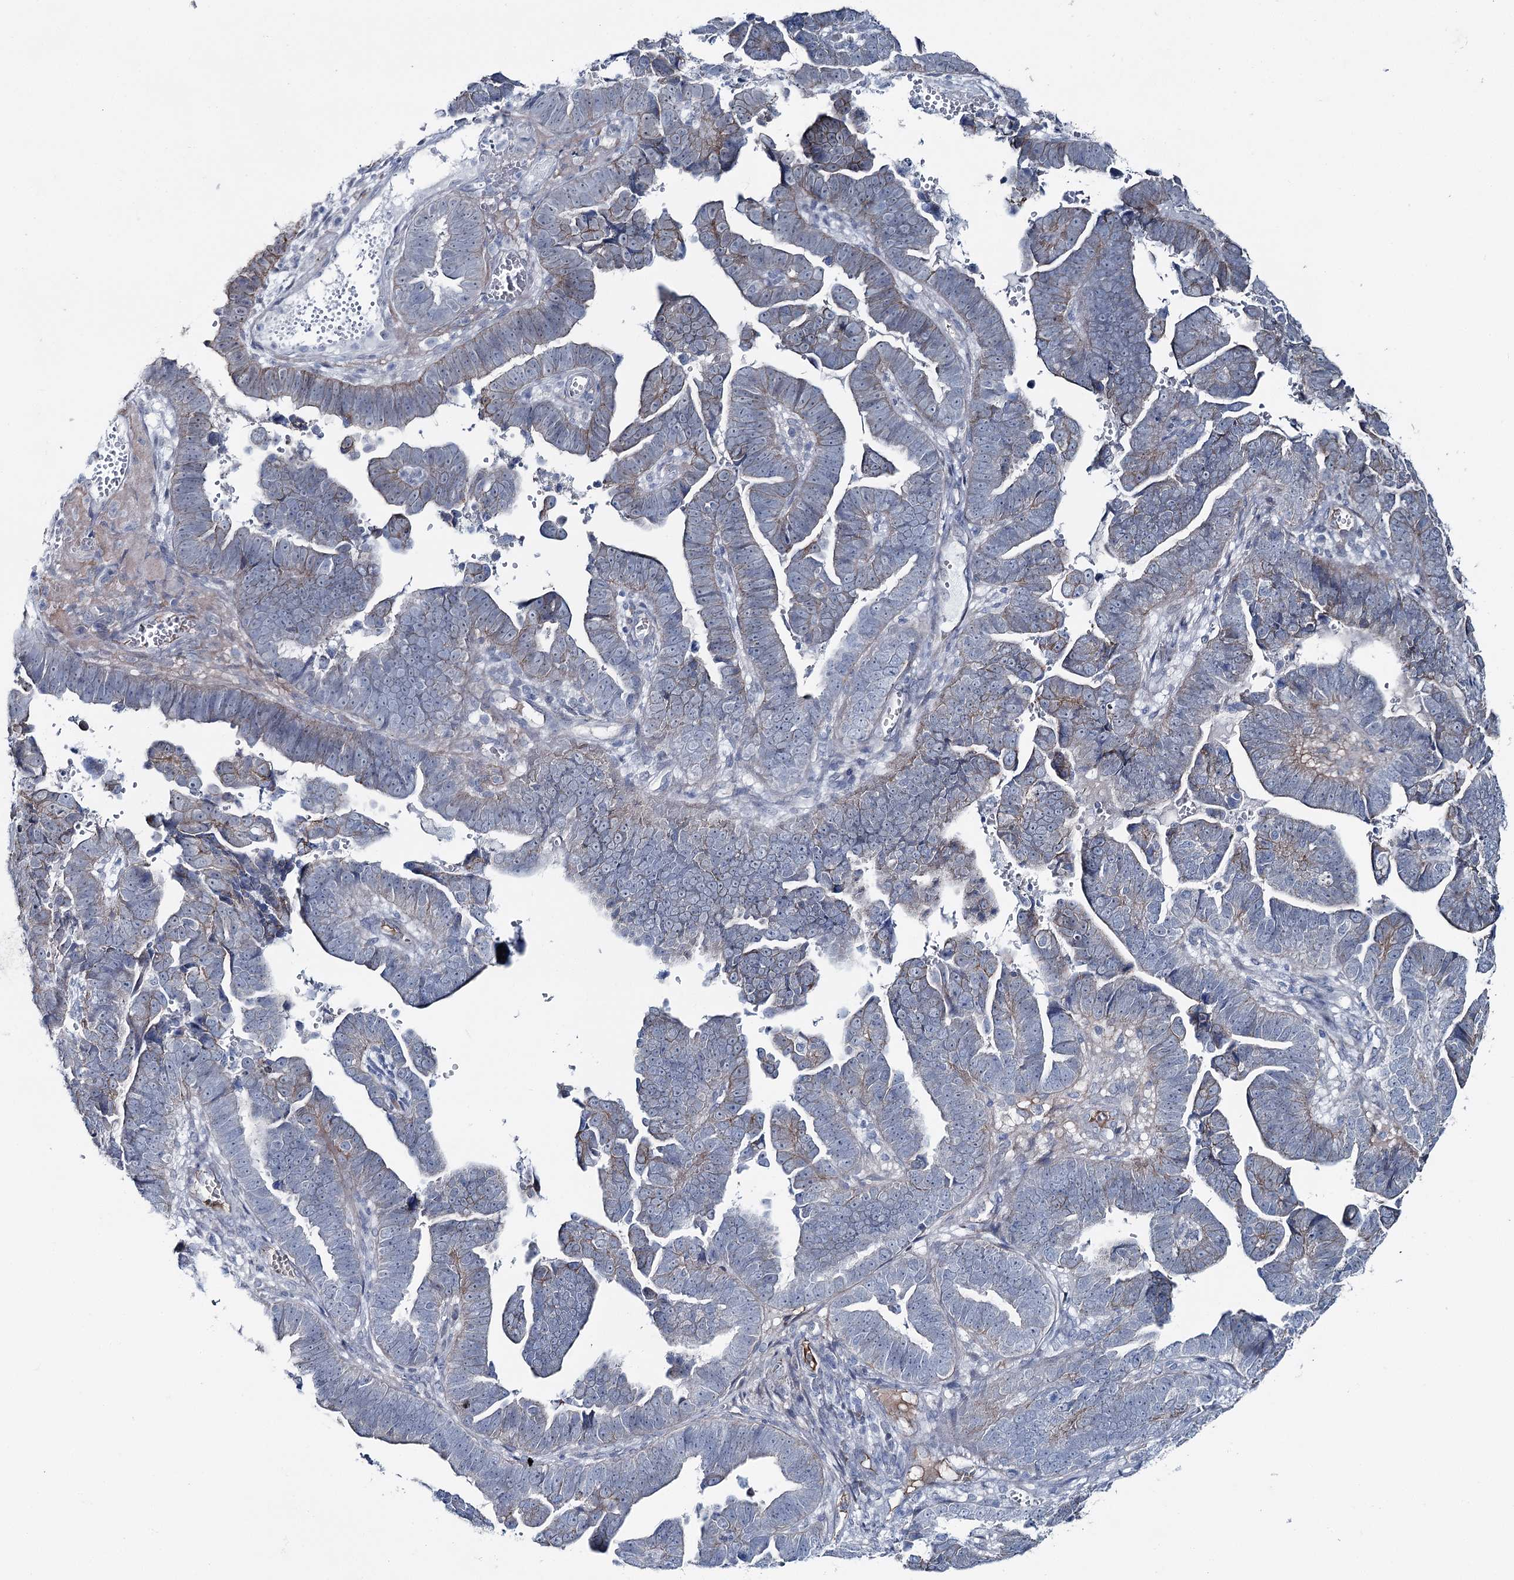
{"staining": {"intensity": "weak", "quantity": "<25%", "location": "cytoplasmic/membranous"}, "tissue": "endometrial cancer", "cell_type": "Tumor cells", "image_type": "cancer", "snomed": [{"axis": "morphology", "description": "Adenocarcinoma, NOS"}, {"axis": "topography", "description": "Endometrium"}], "caption": "A histopathology image of endometrial cancer (adenocarcinoma) stained for a protein displays no brown staining in tumor cells. The staining is performed using DAB brown chromogen with nuclei counter-stained in using hematoxylin.", "gene": "FAM120B", "patient": {"sex": "female", "age": 75}}